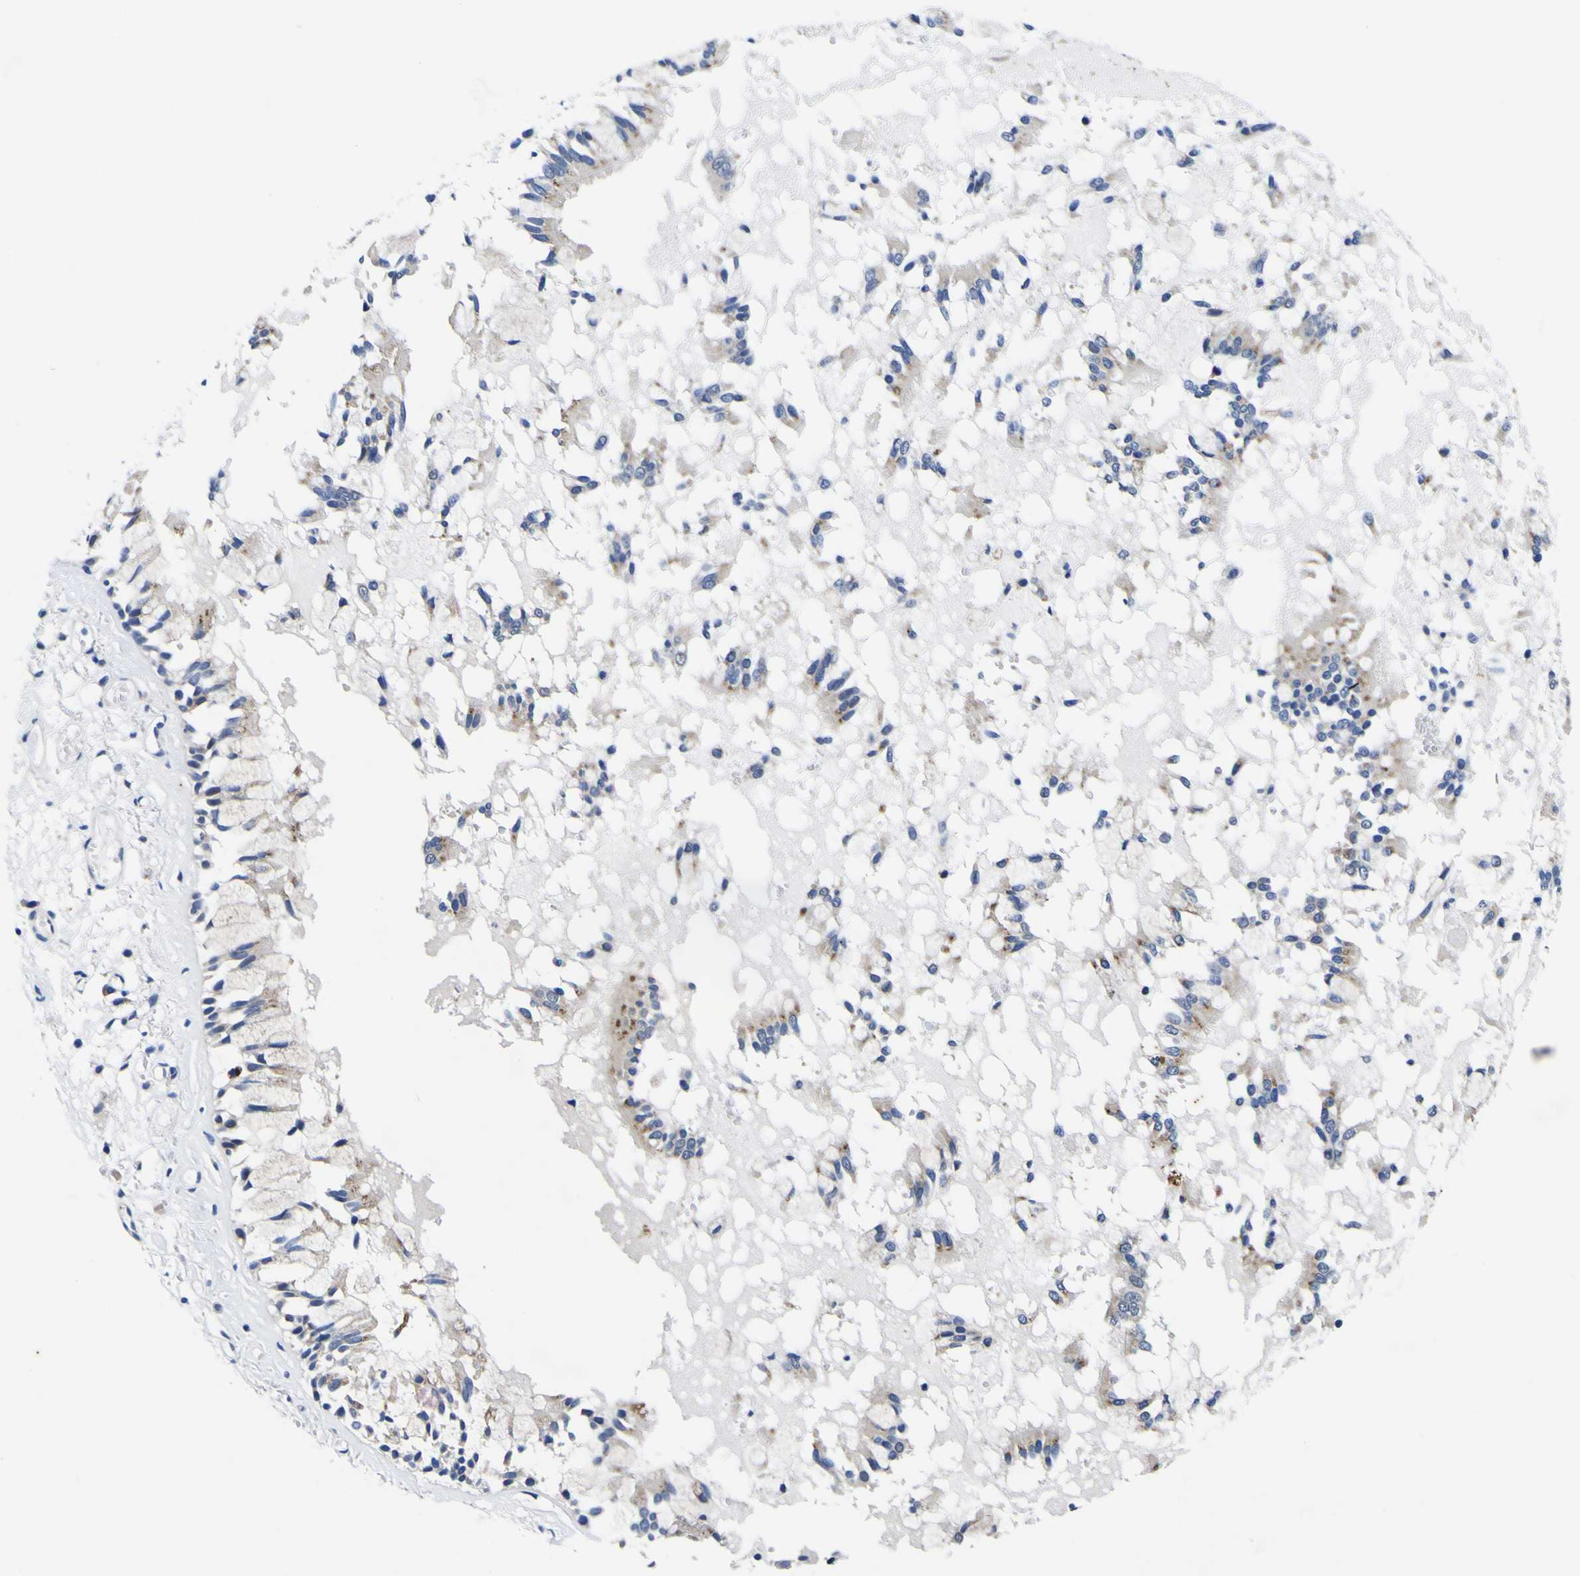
{"staining": {"intensity": "weak", "quantity": "25%-75%", "location": "cytoplasmic/membranous"}, "tissue": "bronchus", "cell_type": "Respiratory epithelial cells", "image_type": "normal", "snomed": [{"axis": "morphology", "description": "Normal tissue, NOS"}, {"axis": "morphology", "description": "Inflammation, NOS"}, {"axis": "topography", "description": "Cartilage tissue"}, {"axis": "topography", "description": "Lung"}], "caption": "About 25%-75% of respiratory epithelial cells in unremarkable bronchus display weak cytoplasmic/membranous protein positivity as visualized by brown immunohistochemical staining.", "gene": "IGFLR1", "patient": {"sex": "male", "age": 71}}